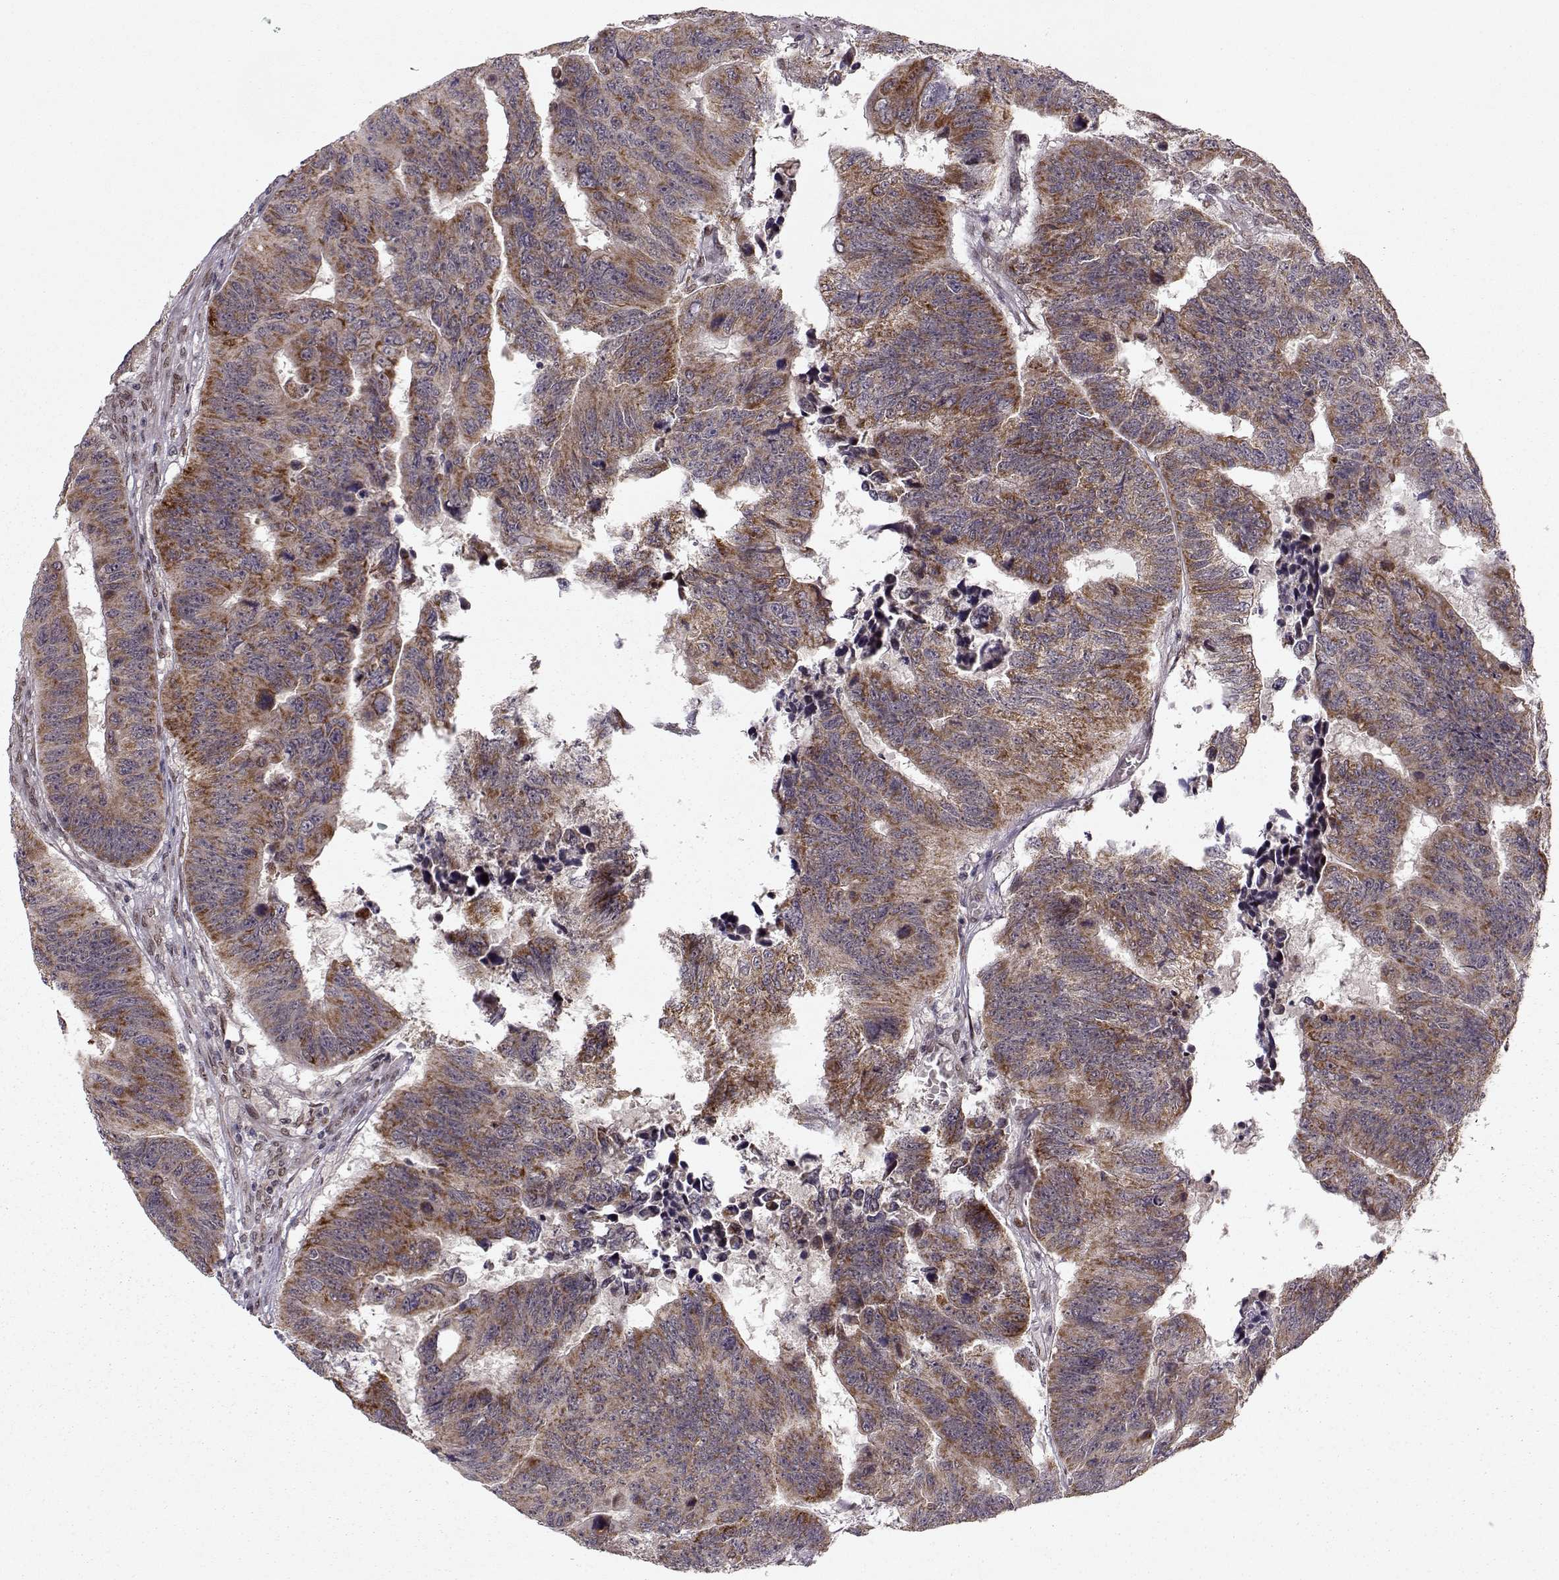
{"staining": {"intensity": "moderate", "quantity": ">75%", "location": "cytoplasmic/membranous"}, "tissue": "colorectal cancer", "cell_type": "Tumor cells", "image_type": "cancer", "snomed": [{"axis": "morphology", "description": "Adenocarcinoma, NOS"}, {"axis": "topography", "description": "Appendix"}, {"axis": "topography", "description": "Colon"}, {"axis": "topography", "description": "Cecum"}, {"axis": "topography", "description": "Colon asc"}], "caption": "A brown stain labels moderate cytoplasmic/membranous positivity of a protein in human adenocarcinoma (colorectal) tumor cells.", "gene": "RAI1", "patient": {"sex": "female", "age": 85}}